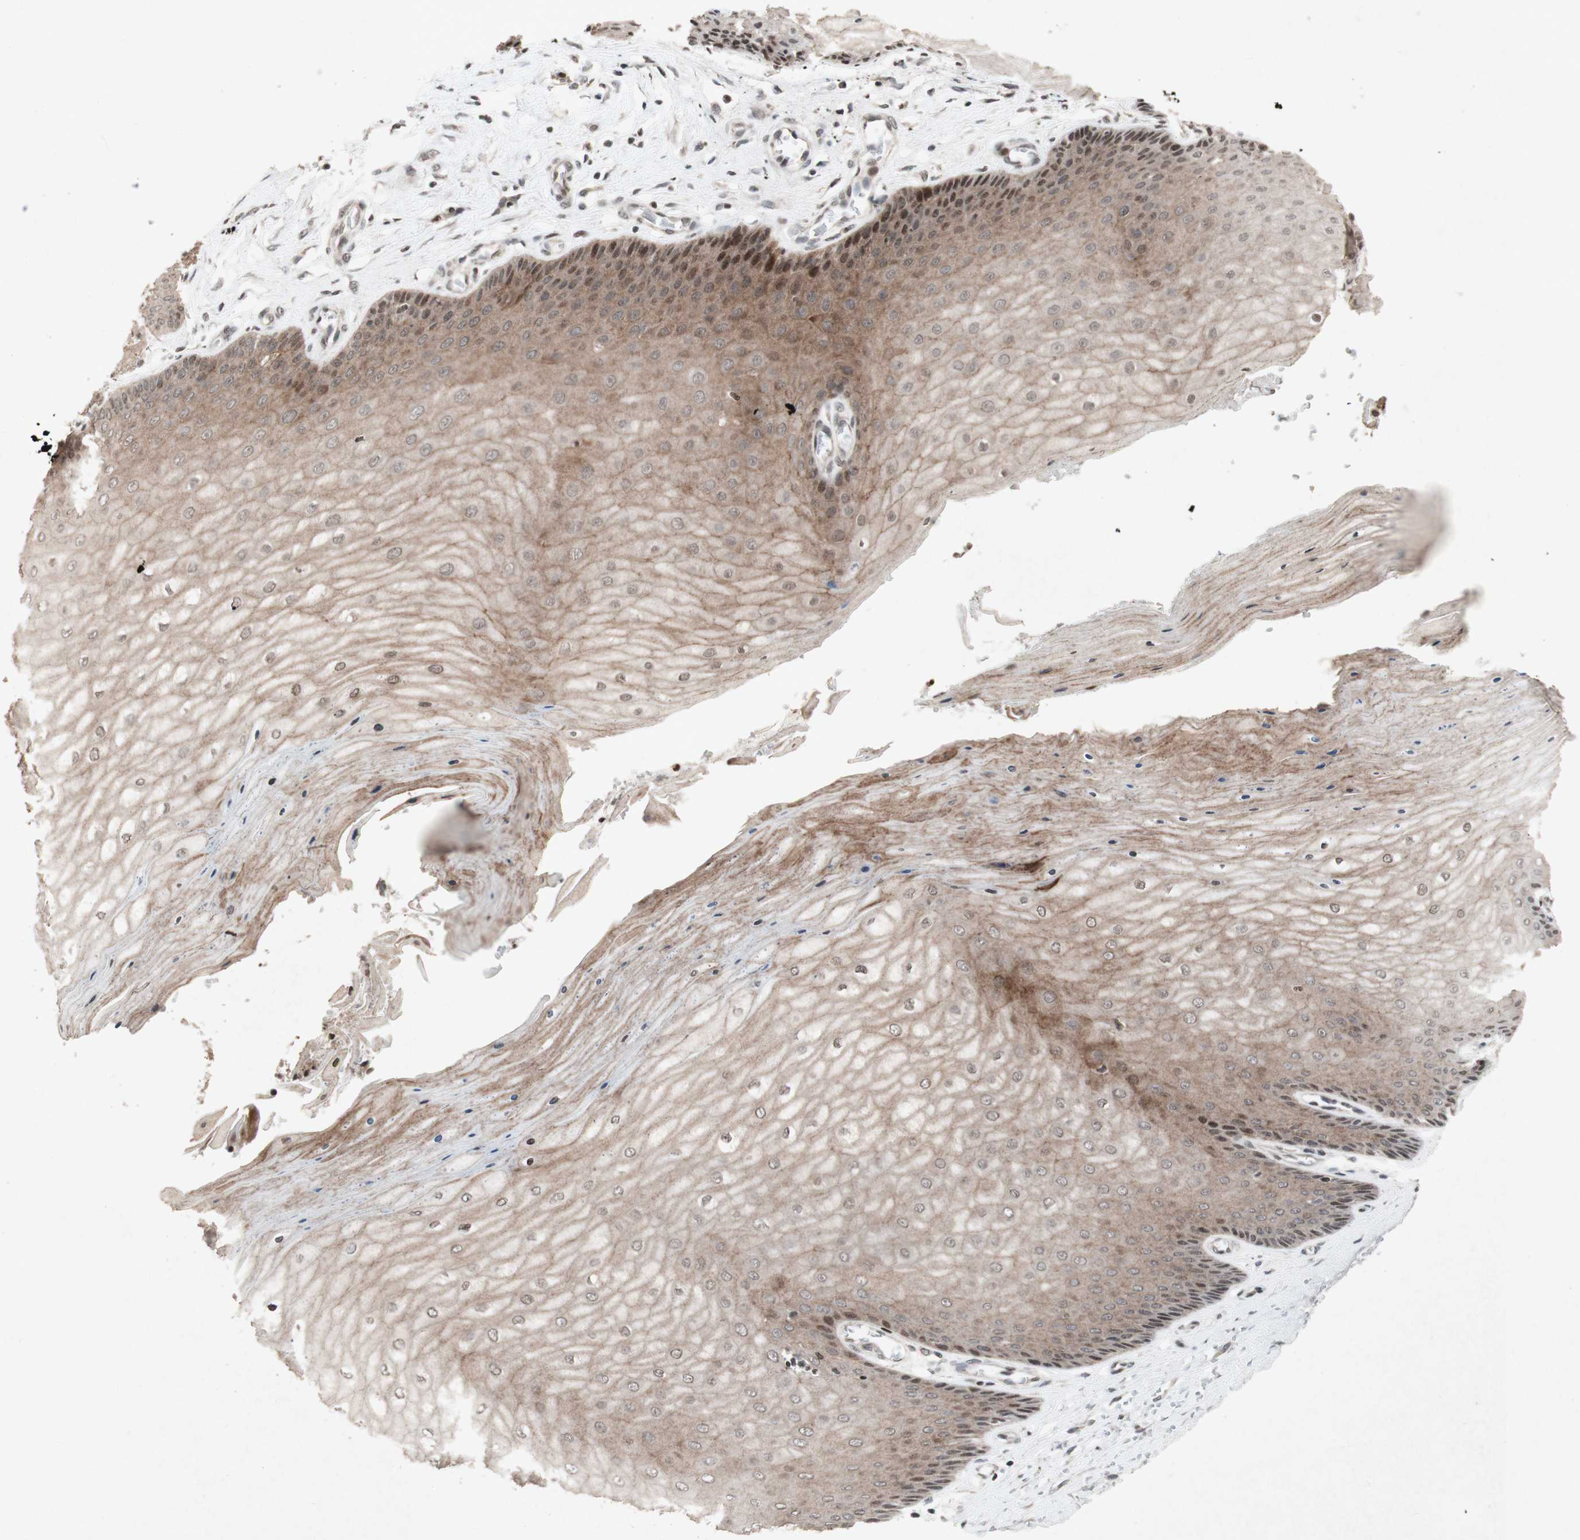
{"staining": {"intensity": "strong", "quantity": ">75%", "location": "cytoplasmic/membranous,nuclear"}, "tissue": "cervix", "cell_type": "Glandular cells", "image_type": "normal", "snomed": [{"axis": "morphology", "description": "Normal tissue, NOS"}, {"axis": "topography", "description": "Cervix"}], "caption": "The image demonstrates immunohistochemical staining of benign cervix. There is strong cytoplasmic/membranous,nuclear expression is present in about >75% of glandular cells. (brown staining indicates protein expression, while blue staining denotes nuclei).", "gene": "PLXNA1", "patient": {"sex": "female", "age": 55}}